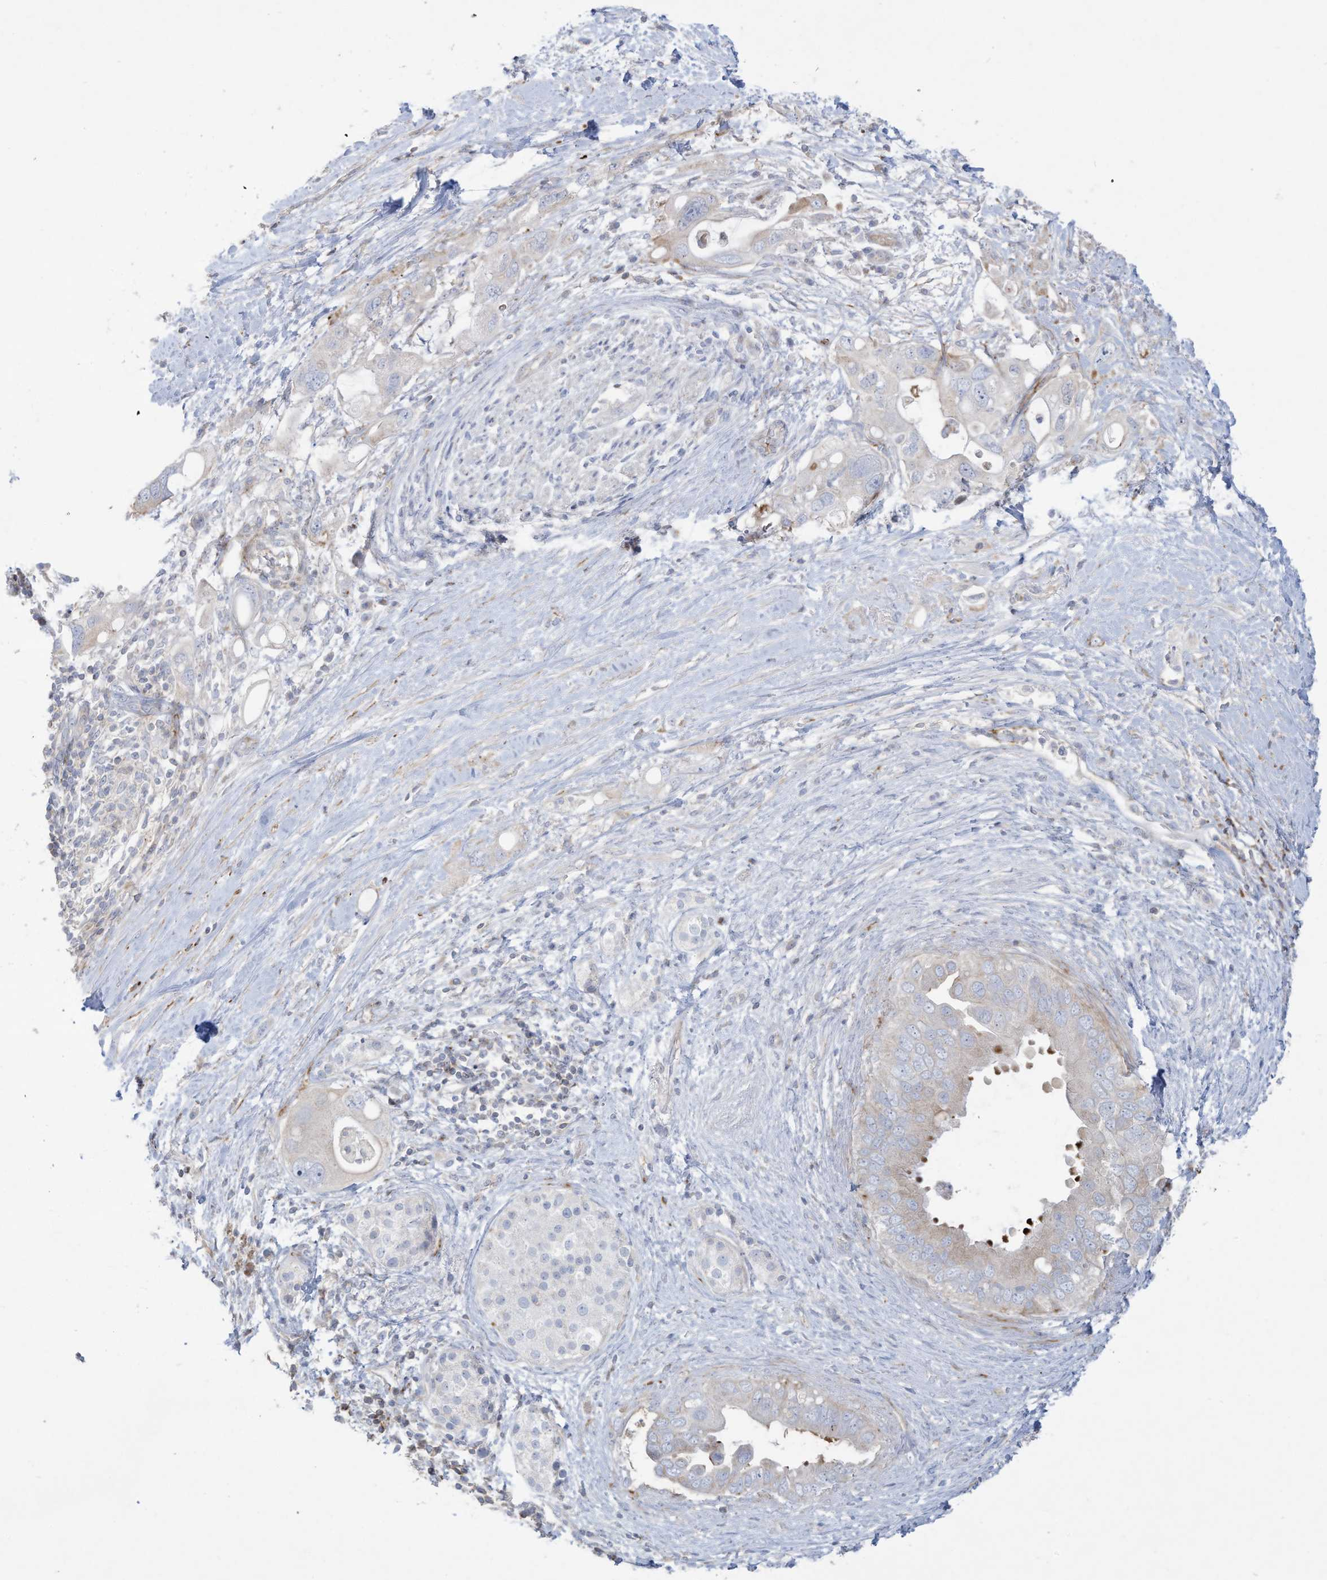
{"staining": {"intensity": "negative", "quantity": "none", "location": "none"}, "tissue": "pancreatic cancer", "cell_type": "Tumor cells", "image_type": "cancer", "snomed": [{"axis": "morphology", "description": "Adenocarcinoma, NOS"}, {"axis": "topography", "description": "Pancreas"}], "caption": "A photomicrograph of human pancreatic cancer is negative for staining in tumor cells.", "gene": "THNSL2", "patient": {"sex": "female", "age": 56}}